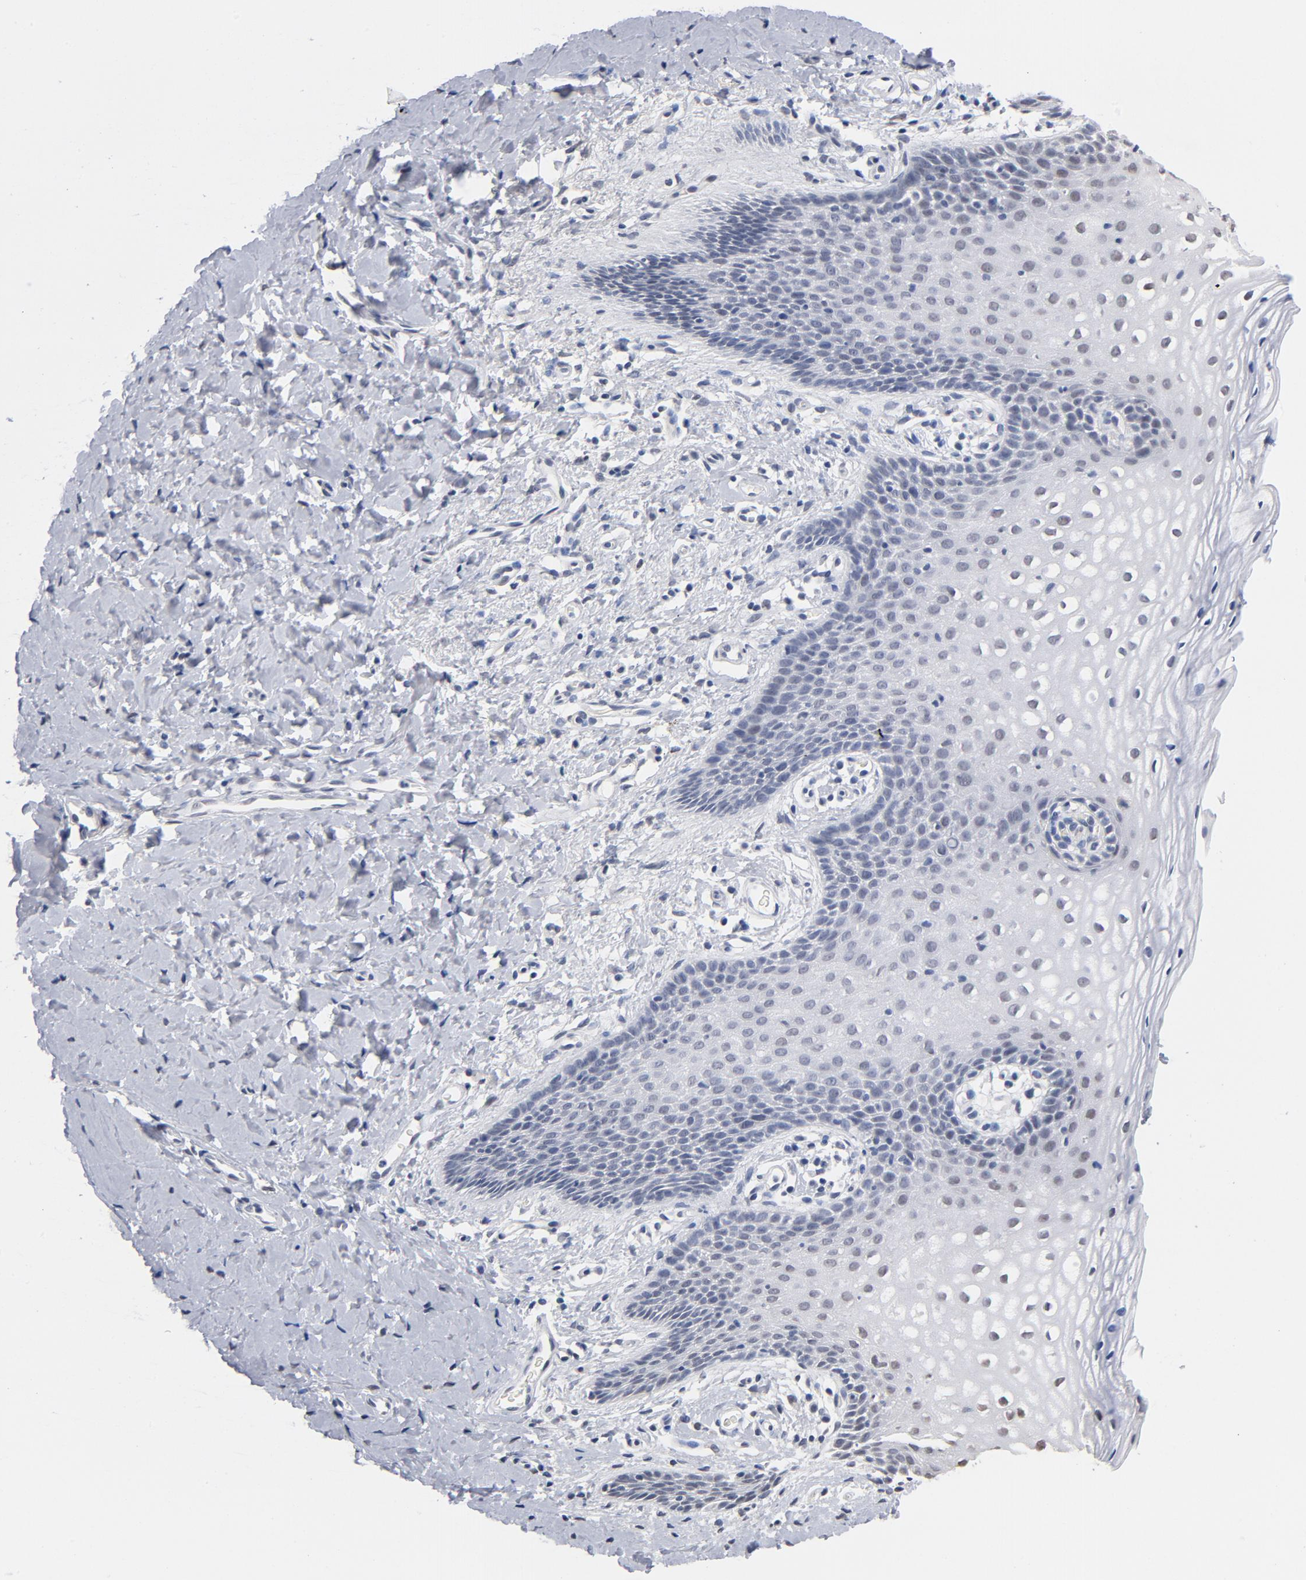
{"staining": {"intensity": "weak", "quantity": "<25%", "location": "nuclear"}, "tissue": "vagina", "cell_type": "Squamous epithelial cells", "image_type": "normal", "snomed": [{"axis": "morphology", "description": "Normal tissue, NOS"}, {"axis": "topography", "description": "Vagina"}], "caption": "This is an immunohistochemistry (IHC) histopathology image of benign human vagina. There is no expression in squamous epithelial cells.", "gene": "RBM3", "patient": {"sex": "female", "age": 55}}